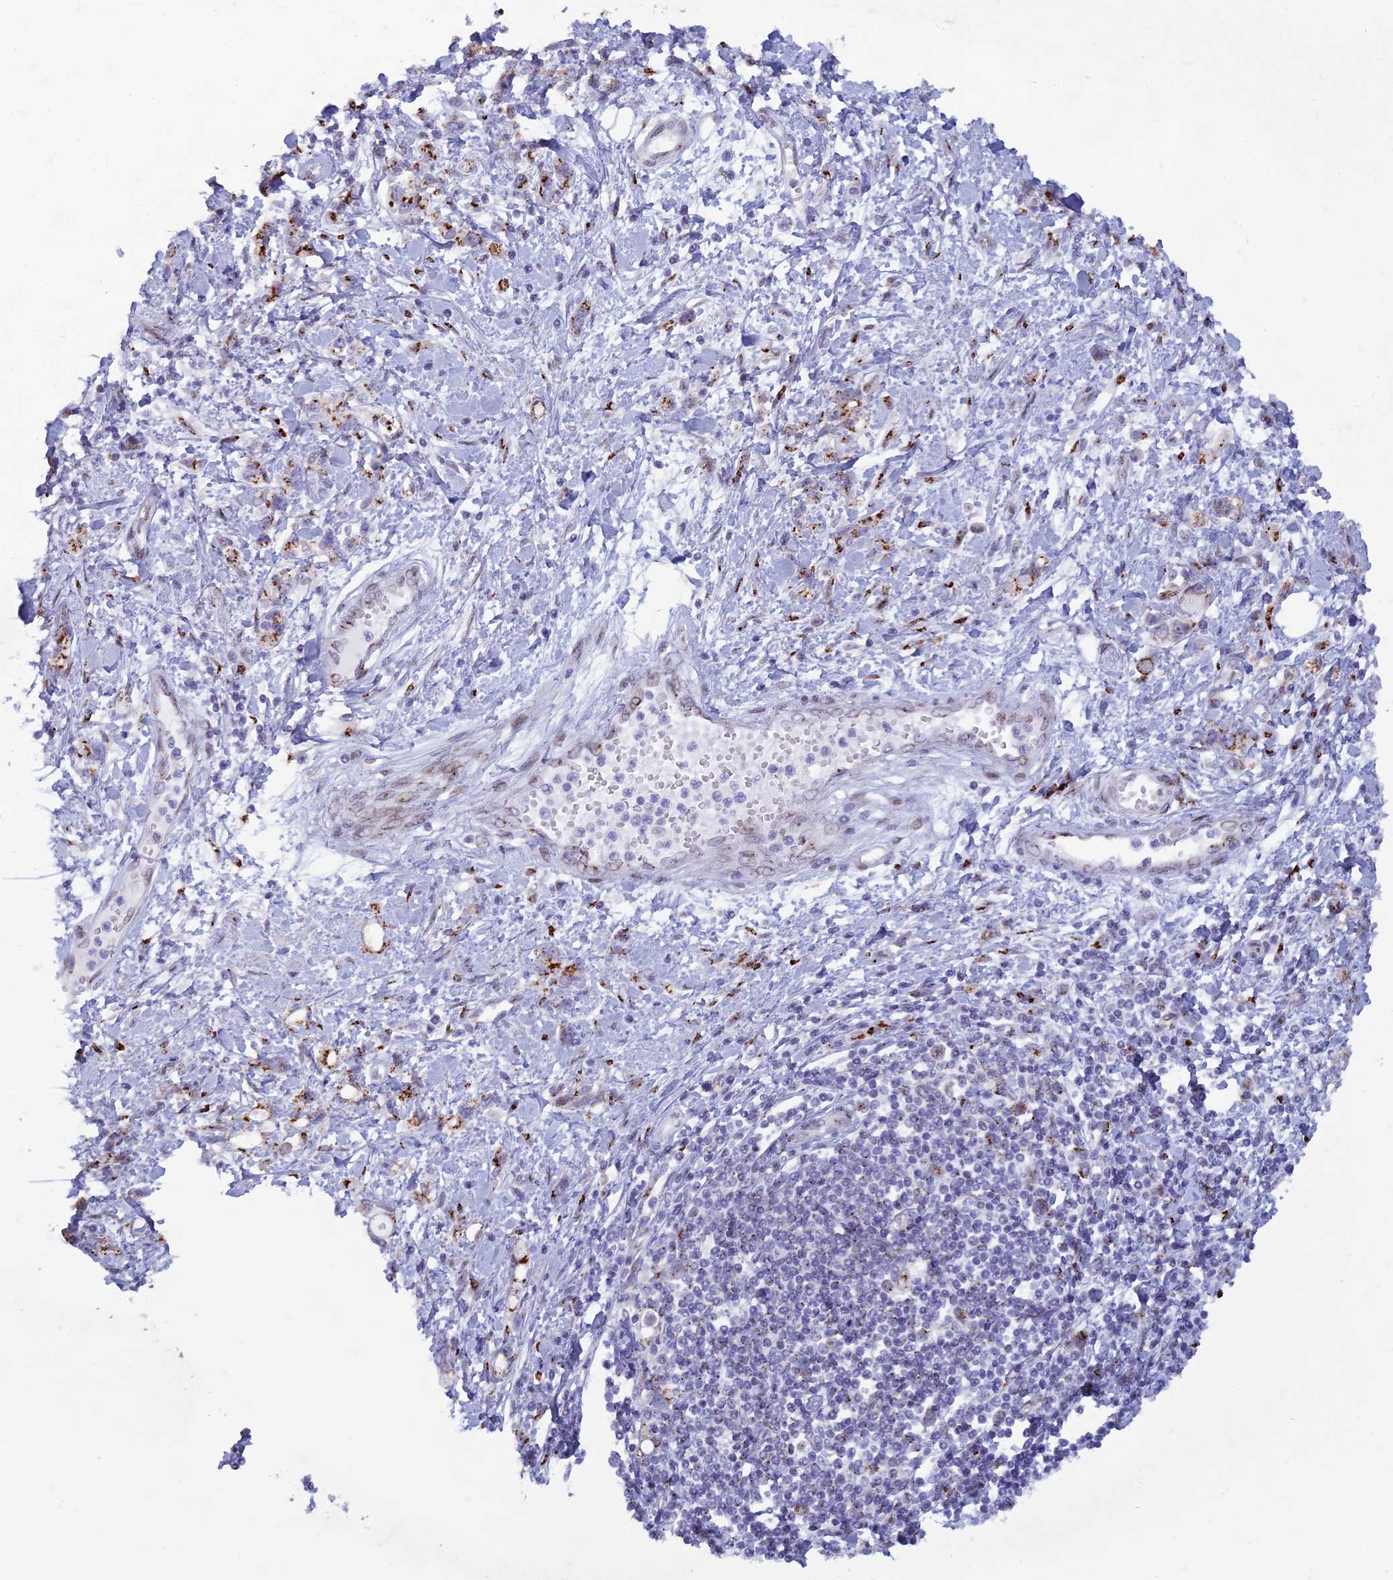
{"staining": {"intensity": "moderate", "quantity": "25%-75%", "location": "cytoplasmic/membranous"}, "tissue": "stomach cancer", "cell_type": "Tumor cells", "image_type": "cancer", "snomed": [{"axis": "morphology", "description": "Adenocarcinoma, NOS"}, {"axis": "topography", "description": "Stomach"}], "caption": "Protein expression analysis of stomach cancer (adenocarcinoma) shows moderate cytoplasmic/membranous staining in approximately 25%-75% of tumor cells.", "gene": "FAM3C", "patient": {"sex": "female", "age": 76}}